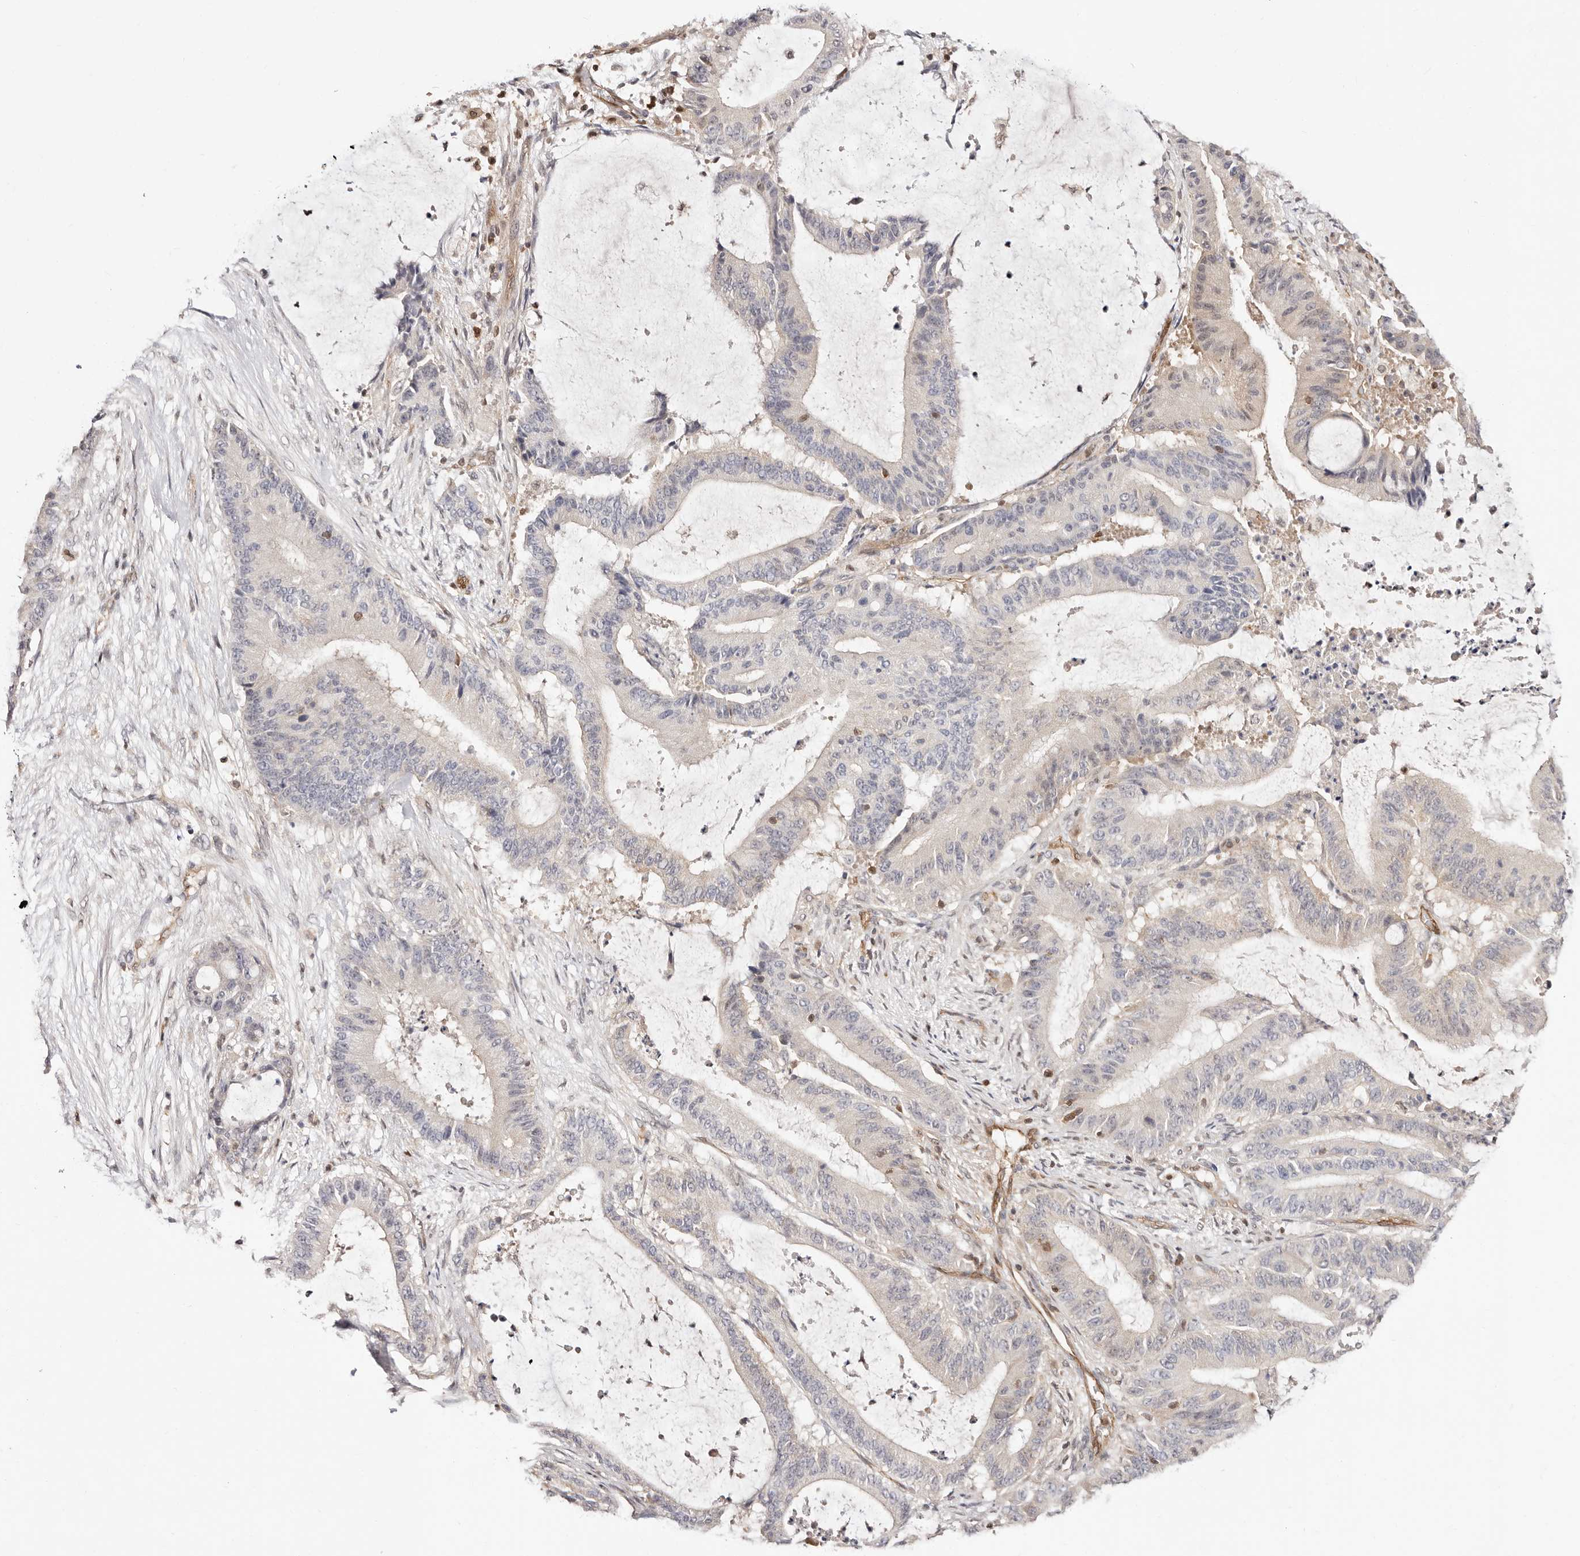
{"staining": {"intensity": "negative", "quantity": "none", "location": "none"}, "tissue": "liver cancer", "cell_type": "Tumor cells", "image_type": "cancer", "snomed": [{"axis": "morphology", "description": "Normal tissue, NOS"}, {"axis": "morphology", "description": "Cholangiocarcinoma"}, {"axis": "topography", "description": "Liver"}, {"axis": "topography", "description": "Peripheral nerve tissue"}], "caption": "Tumor cells show no significant positivity in liver cholangiocarcinoma. Brightfield microscopy of immunohistochemistry stained with DAB (brown) and hematoxylin (blue), captured at high magnification.", "gene": "STAT5A", "patient": {"sex": "female", "age": 73}}